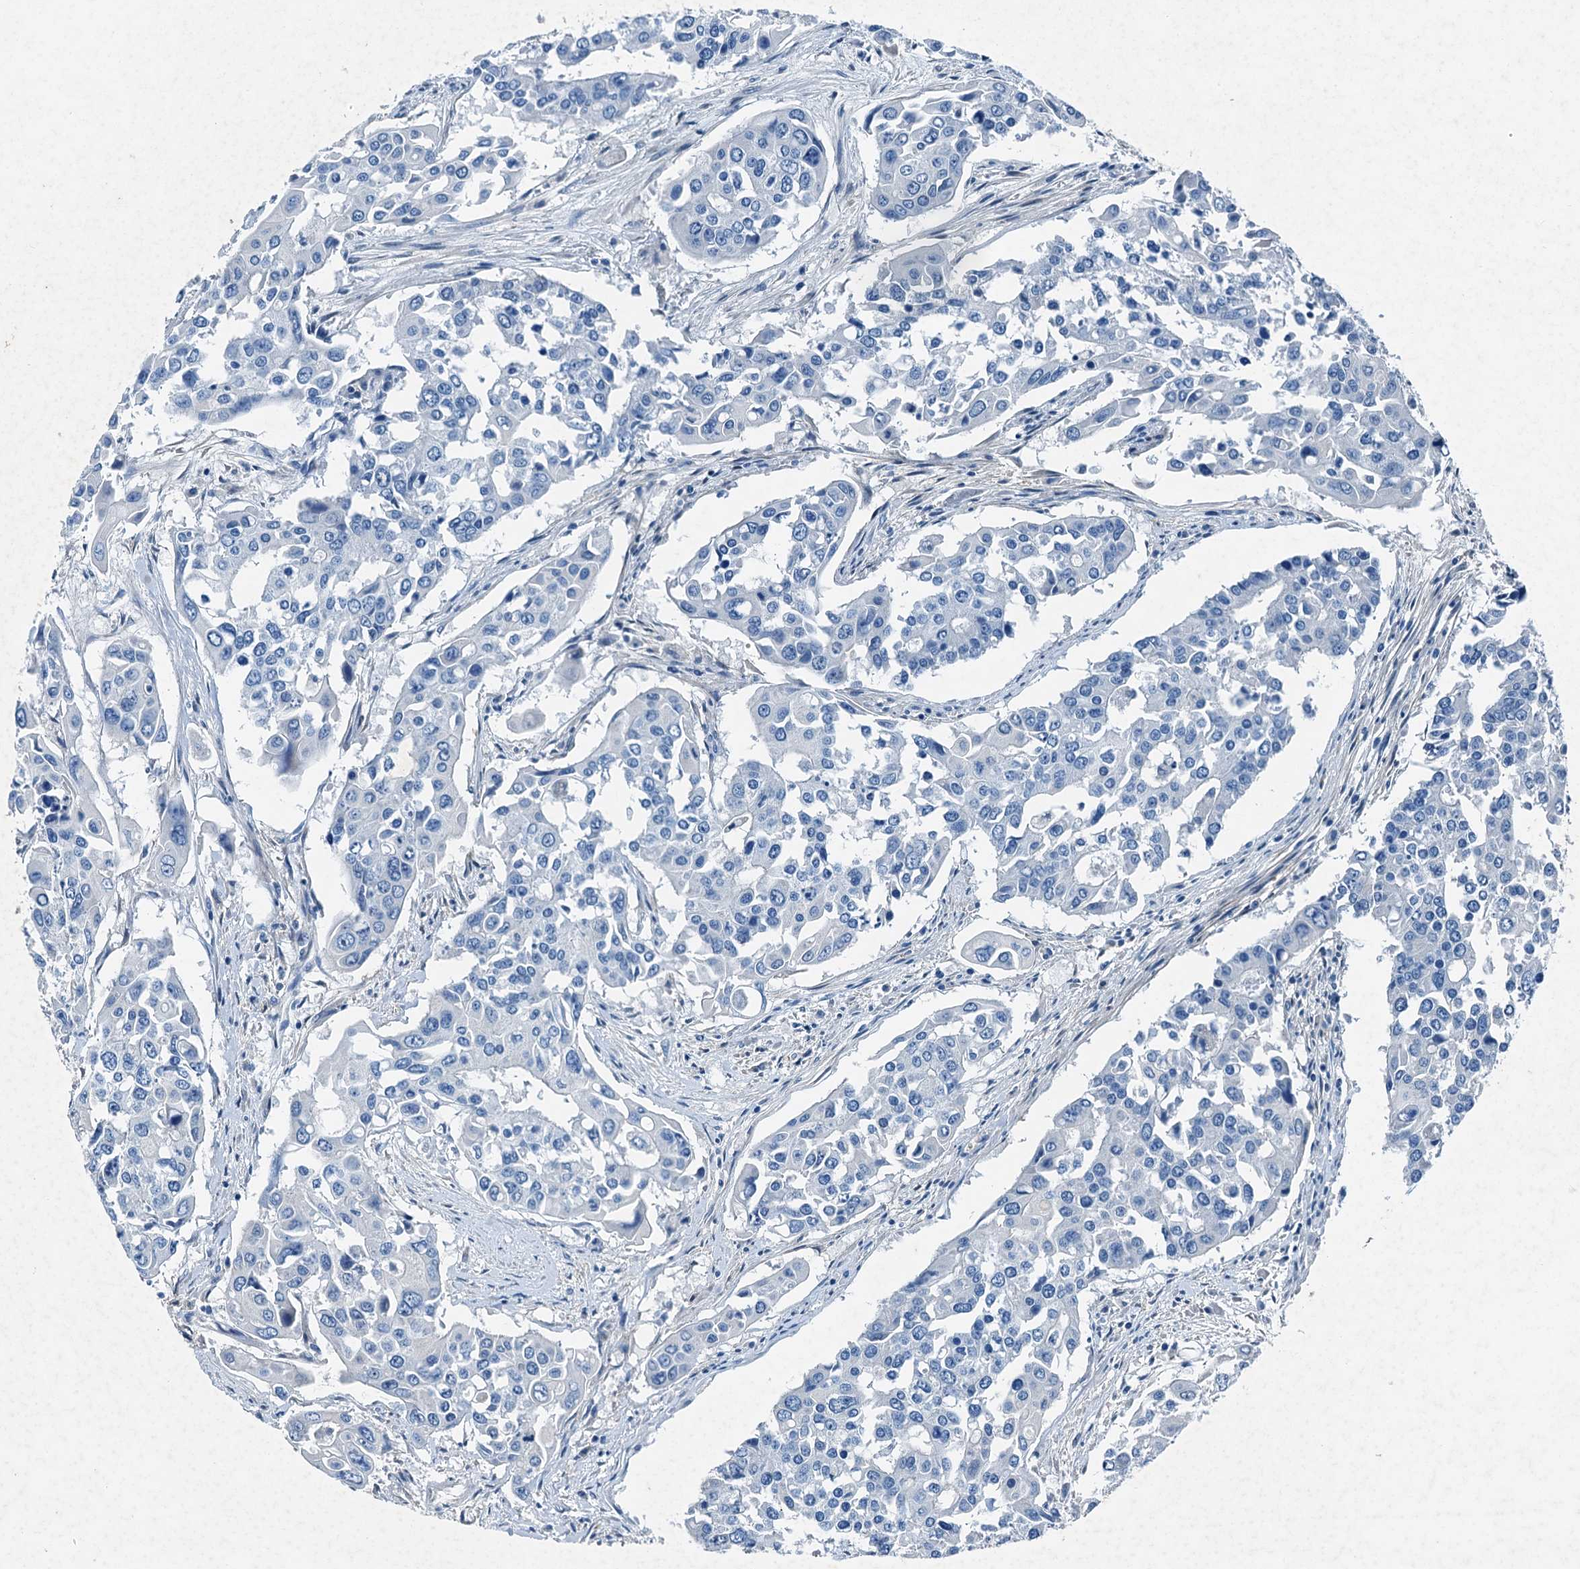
{"staining": {"intensity": "negative", "quantity": "none", "location": "none"}, "tissue": "colorectal cancer", "cell_type": "Tumor cells", "image_type": "cancer", "snomed": [{"axis": "morphology", "description": "Adenocarcinoma, NOS"}, {"axis": "topography", "description": "Colon"}], "caption": "Immunohistochemistry (IHC) of adenocarcinoma (colorectal) demonstrates no positivity in tumor cells. Brightfield microscopy of IHC stained with DAB (brown) and hematoxylin (blue), captured at high magnification.", "gene": "RAB3IL1", "patient": {"sex": "male", "age": 77}}